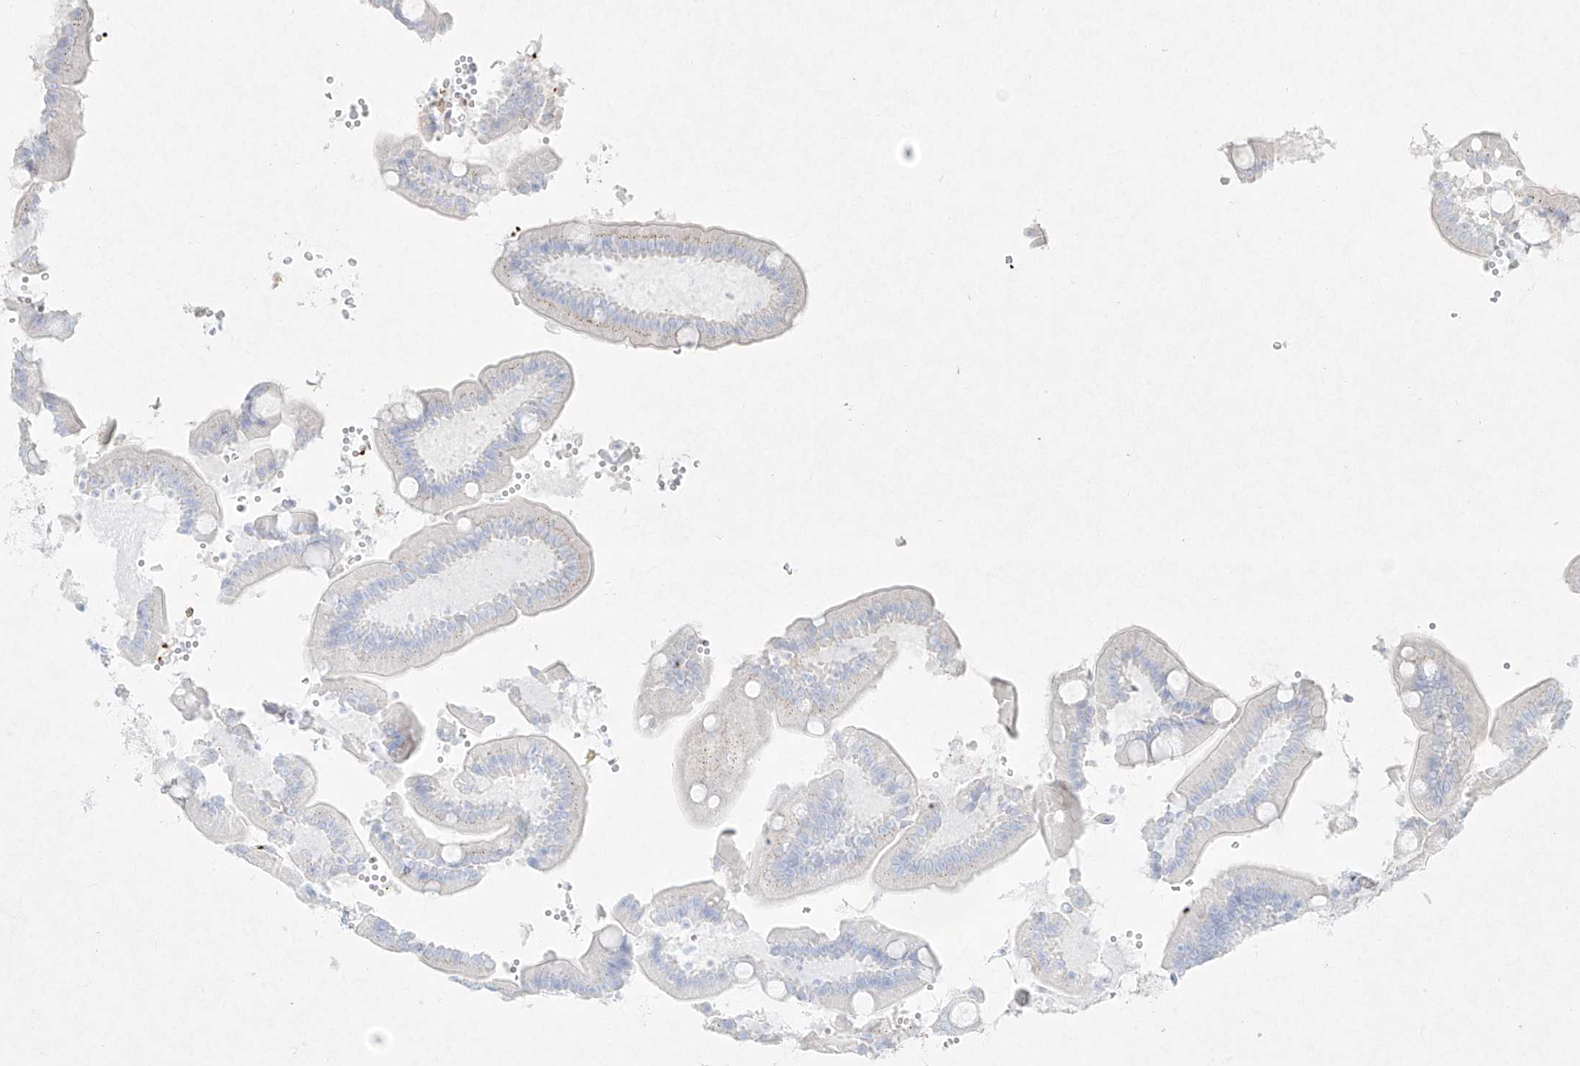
{"staining": {"intensity": "negative", "quantity": "none", "location": "none"}, "tissue": "duodenum", "cell_type": "Glandular cells", "image_type": "normal", "snomed": [{"axis": "morphology", "description": "Normal tissue, NOS"}, {"axis": "topography", "description": "Duodenum"}], "caption": "This photomicrograph is of benign duodenum stained with immunohistochemistry to label a protein in brown with the nuclei are counter-stained blue. There is no positivity in glandular cells. Brightfield microscopy of IHC stained with DAB (3,3'-diaminobenzidine) (brown) and hematoxylin (blue), captured at high magnification.", "gene": "PLEK", "patient": {"sex": "female", "age": 62}}